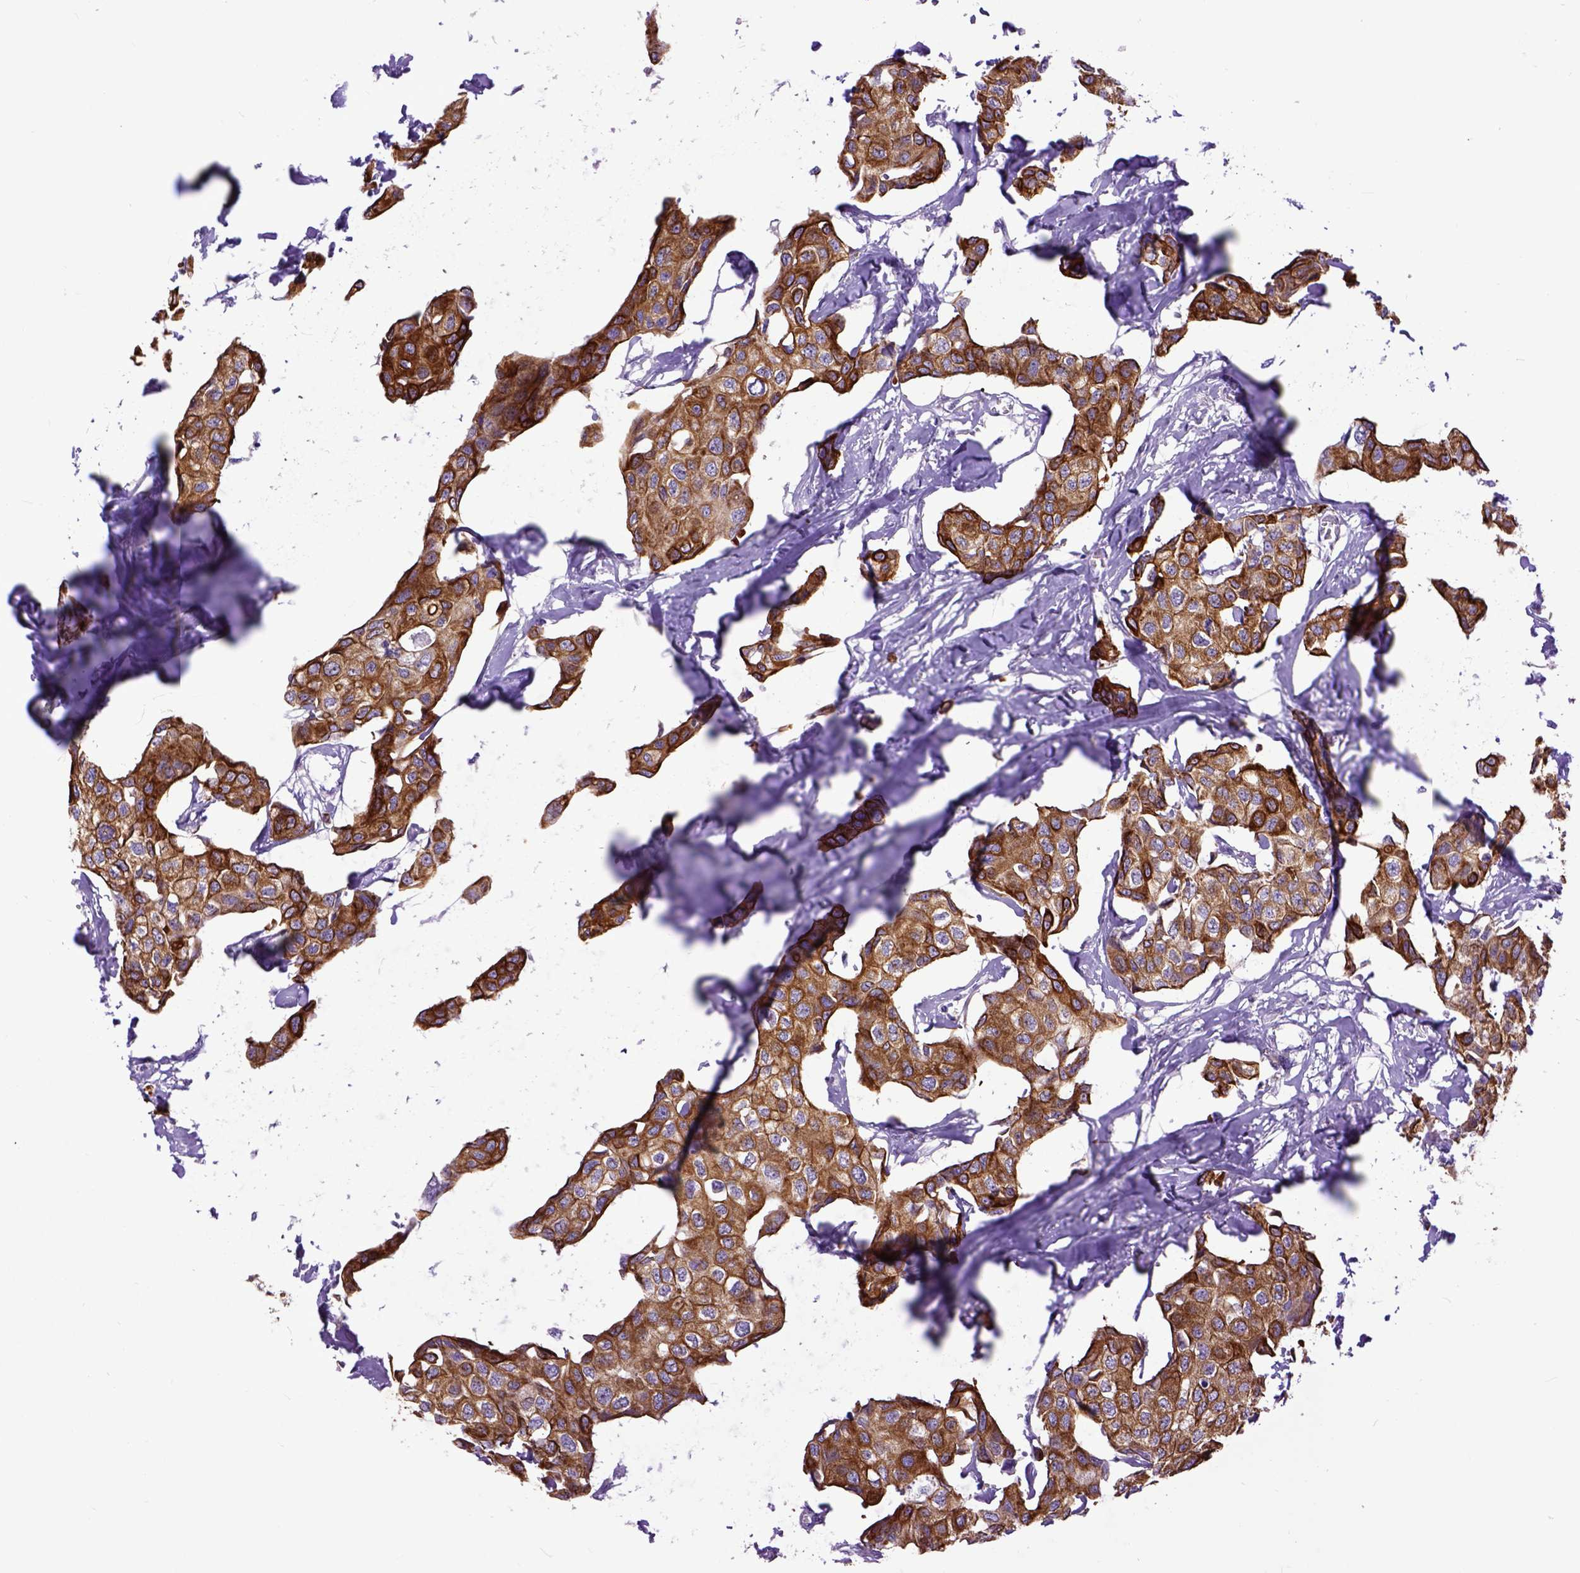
{"staining": {"intensity": "strong", "quantity": ">75%", "location": "cytoplasmic/membranous"}, "tissue": "breast cancer", "cell_type": "Tumor cells", "image_type": "cancer", "snomed": [{"axis": "morphology", "description": "Duct carcinoma"}, {"axis": "topography", "description": "Breast"}], "caption": "IHC micrograph of invasive ductal carcinoma (breast) stained for a protein (brown), which demonstrates high levels of strong cytoplasmic/membranous staining in approximately >75% of tumor cells.", "gene": "RAB25", "patient": {"sex": "female", "age": 80}}